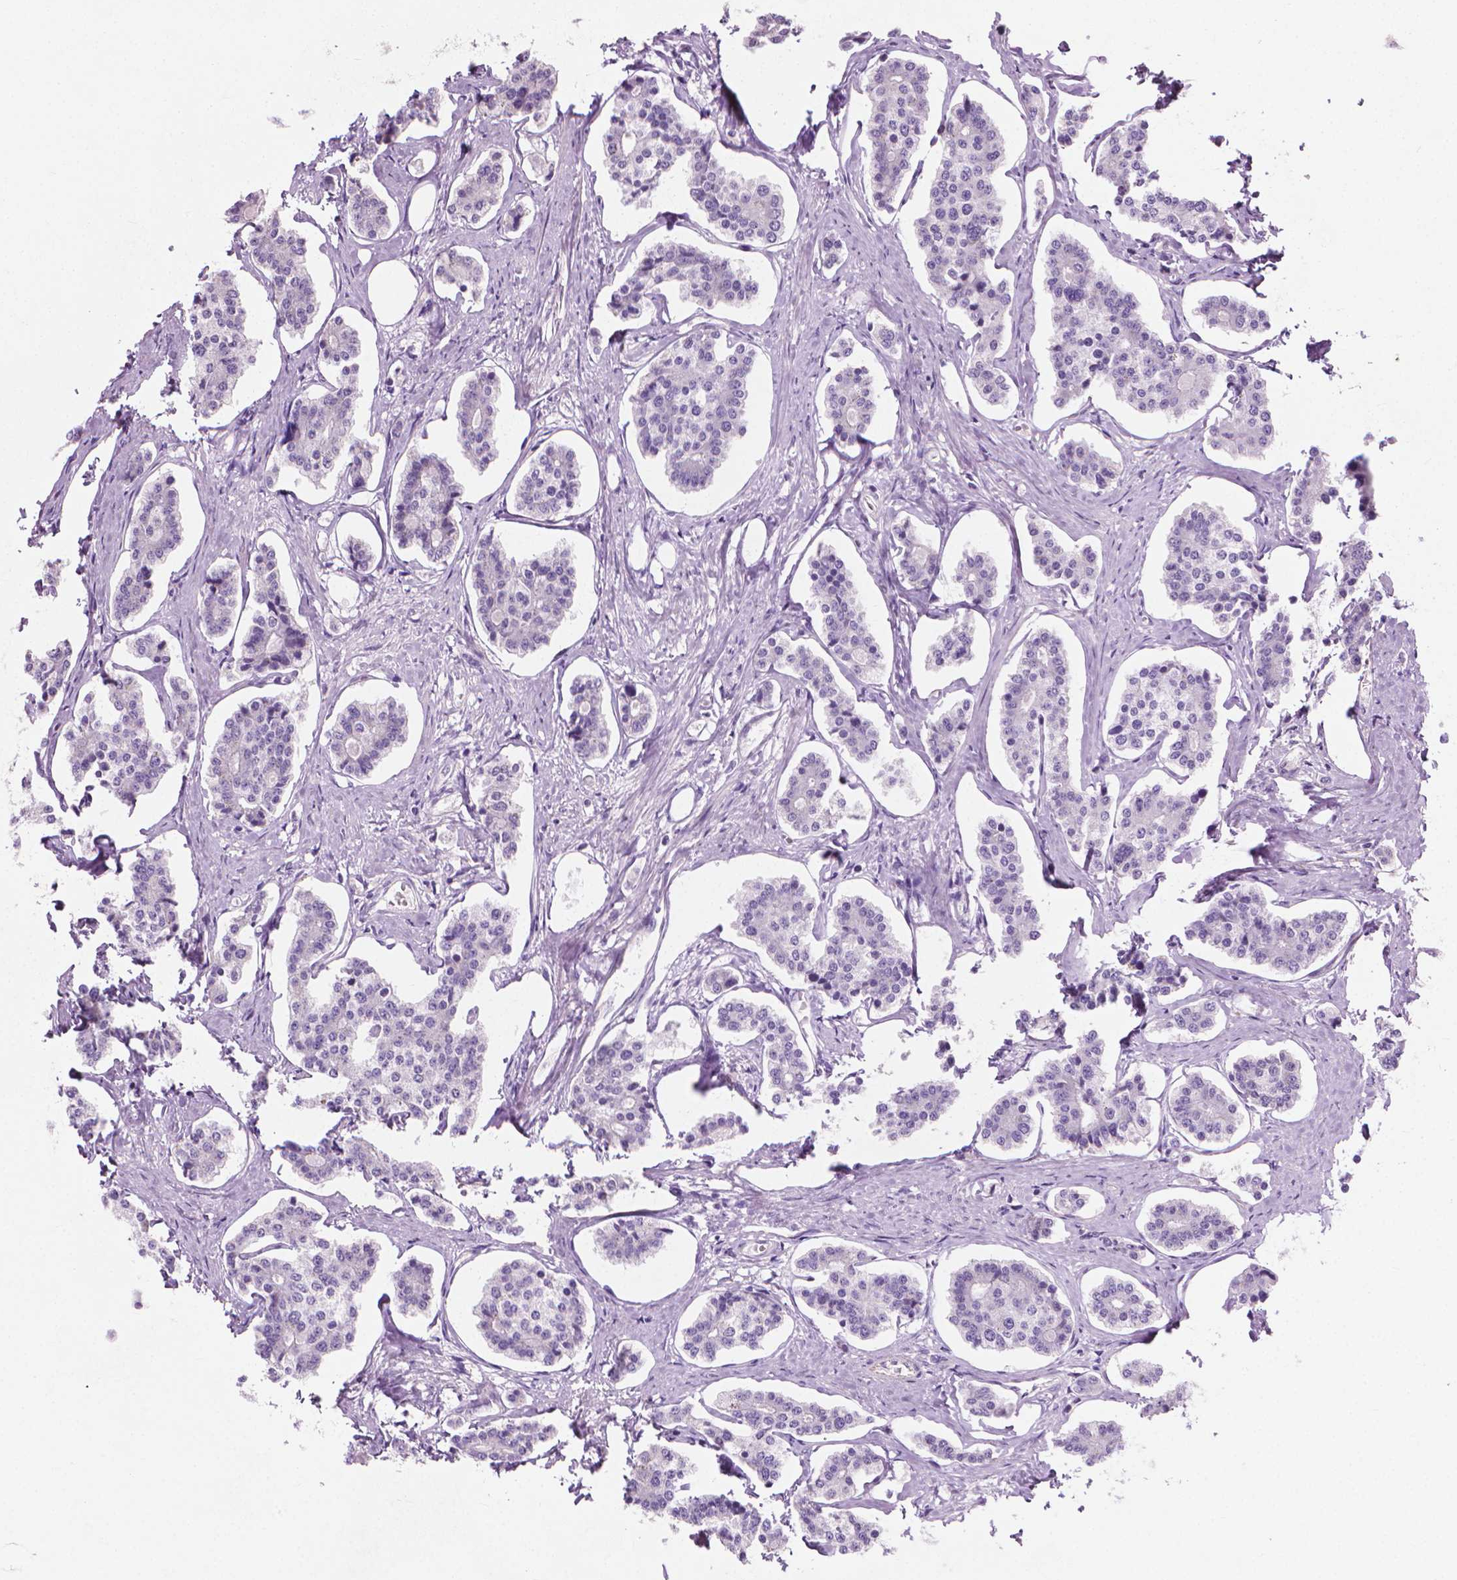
{"staining": {"intensity": "negative", "quantity": "none", "location": "none"}, "tissue": "carcinoid", "cell_type": "Tumor cells", "image_type": "cancer", "snomed": [{"axis": "morphology", "description": "Carcinoid, malignant, NOS"}, {"axis": "topography", "description": "Small intestine"}], "caption": "The histopathology image demonstrates no significant staining in tumor cells of carcinoid. (DAB (3,3'-diaminobenzidine) immunohistochemistry with hematoxylin counter stain).", "gene": "KRT73", "patient": {"sex": "female", "age": 65}}